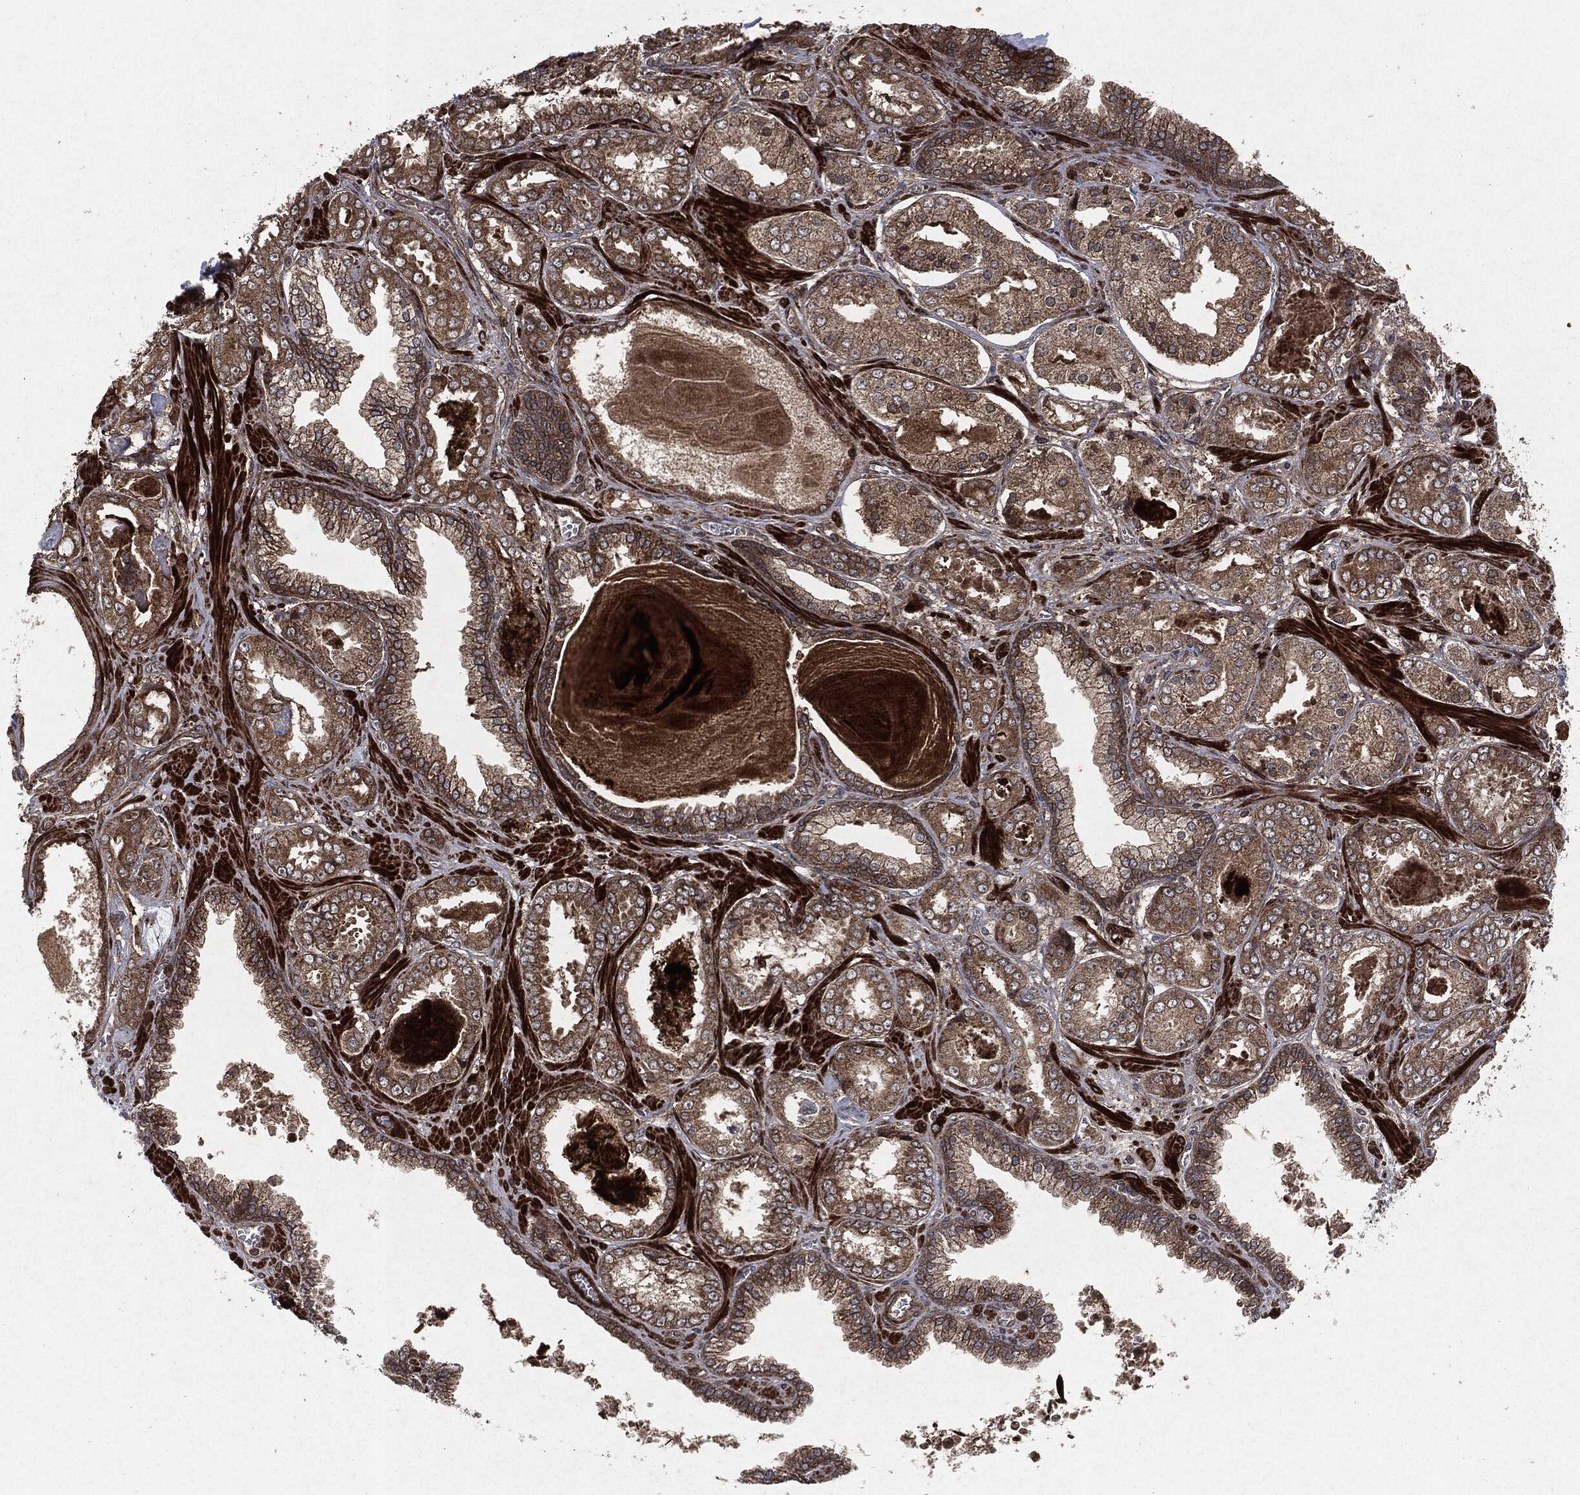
{"staining": {"intensity": "moderate", "quantity": "25%-75%", "location": "cytoplasmic/membranous"}, "tissue": "prostate cancer", "cell_type": "Tumor cells", "image_type": "cancer", "snomed": [{"axis": "morphology", "description": "Adenocarcinoma, NOS"}, {"axis": "topography", "description": "Prostate"}], "caption": "Moderate cytoplasmic/membranous protein expression is appreciated in about 25%-75% of tumor cells in prostate adenocarcinoma.", "gene": "RAF1", "patient": {"sex": "male", "age": 56}}